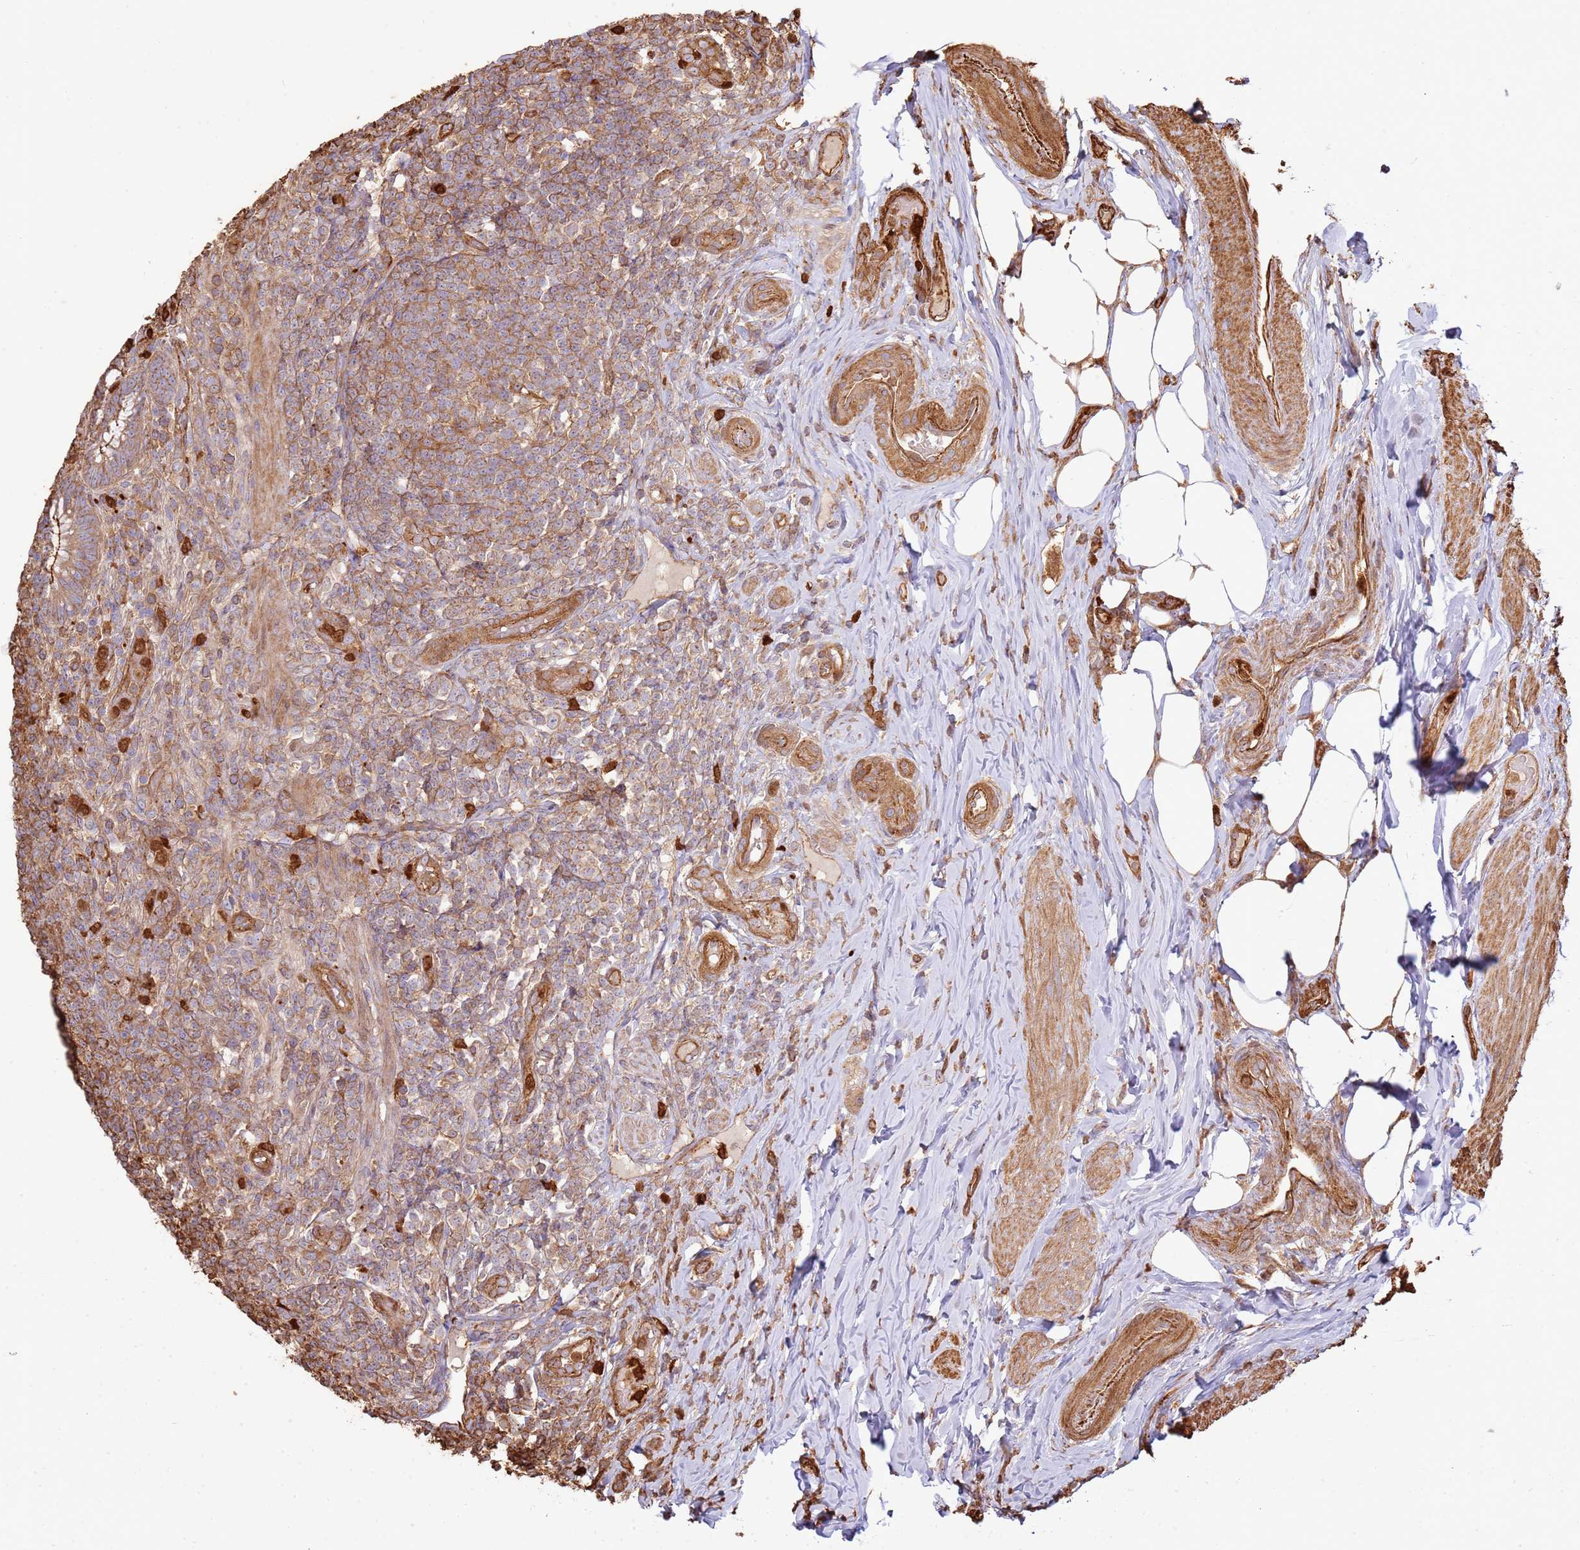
{"staining": {"intensity": "strong", "quantity": ">75%", "location": "cytoplasmic/membranous"}, "tissue": "appendix", "cell_type": "Glandular cells", "image_type": "normal", "snomed": [{"axis": "morphology", "description": "Normal tissue, NOS"}, {"axis": "topography", "description": "Appendix"}], "caption": "Unremarkable appendix exhibits strong cytoplasmic/membranous expression in approximately >75% of glandular cells.", "gene": "NDUFAF4", "patient": {"sex": "female", "age": 43}}